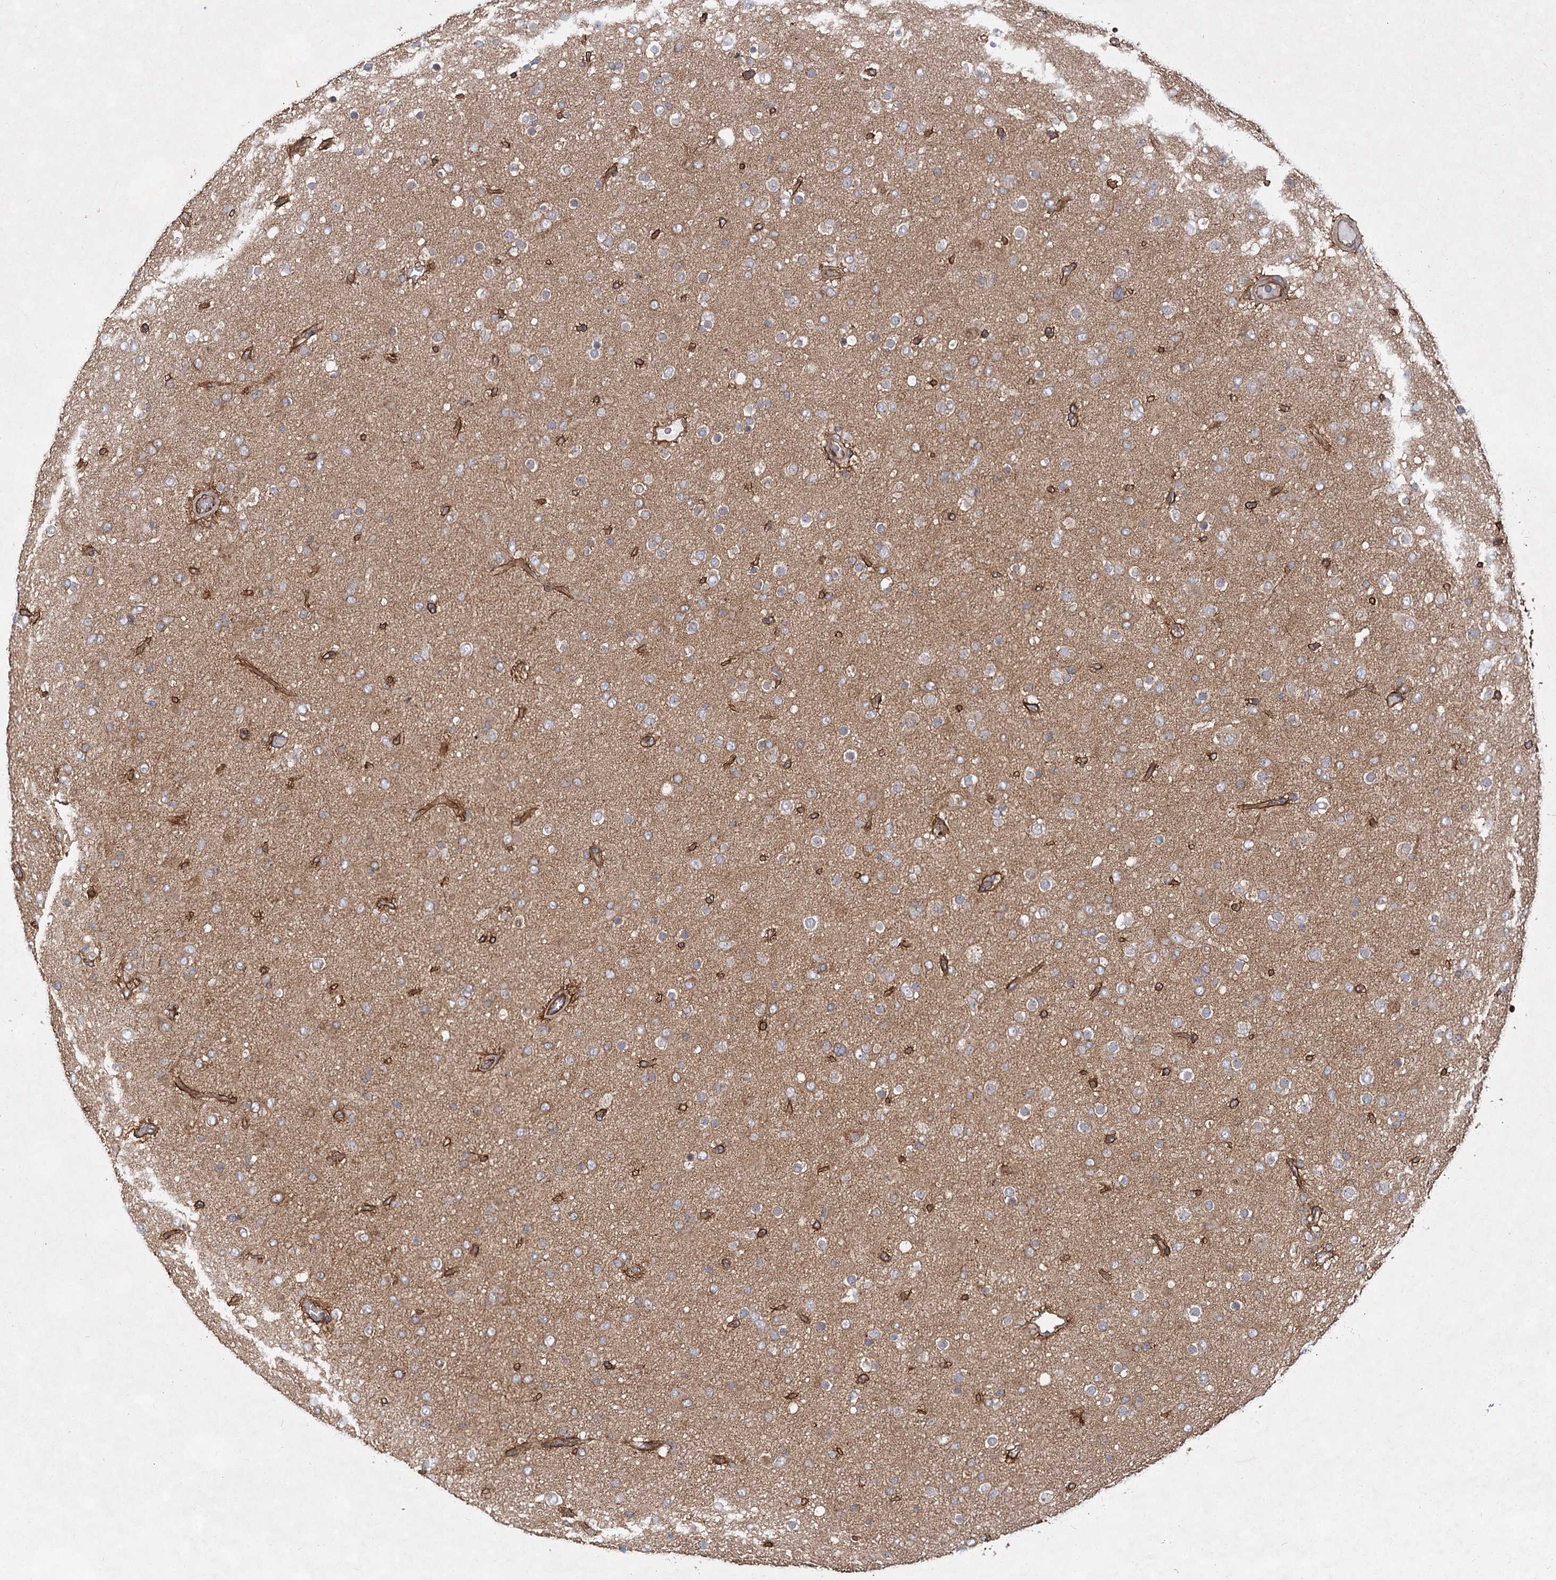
{"staining": {"intensity": "negative", "quantity": "none", "location": "none"}, "tissue": "glioma", "cell_type": "Tumor cells", "image_type": "cancer", "snomed": [{"axis": "morphology", "description": "Glioma, malignant, Low grade"}, {"axis": "topography", "description": "Brain"}], "caption": "Tumor cells show no significant protein positivity in malignant low-grade glioma.", "gene": "IQSEC1", "patient": {"sex": "male", "age": 65}}